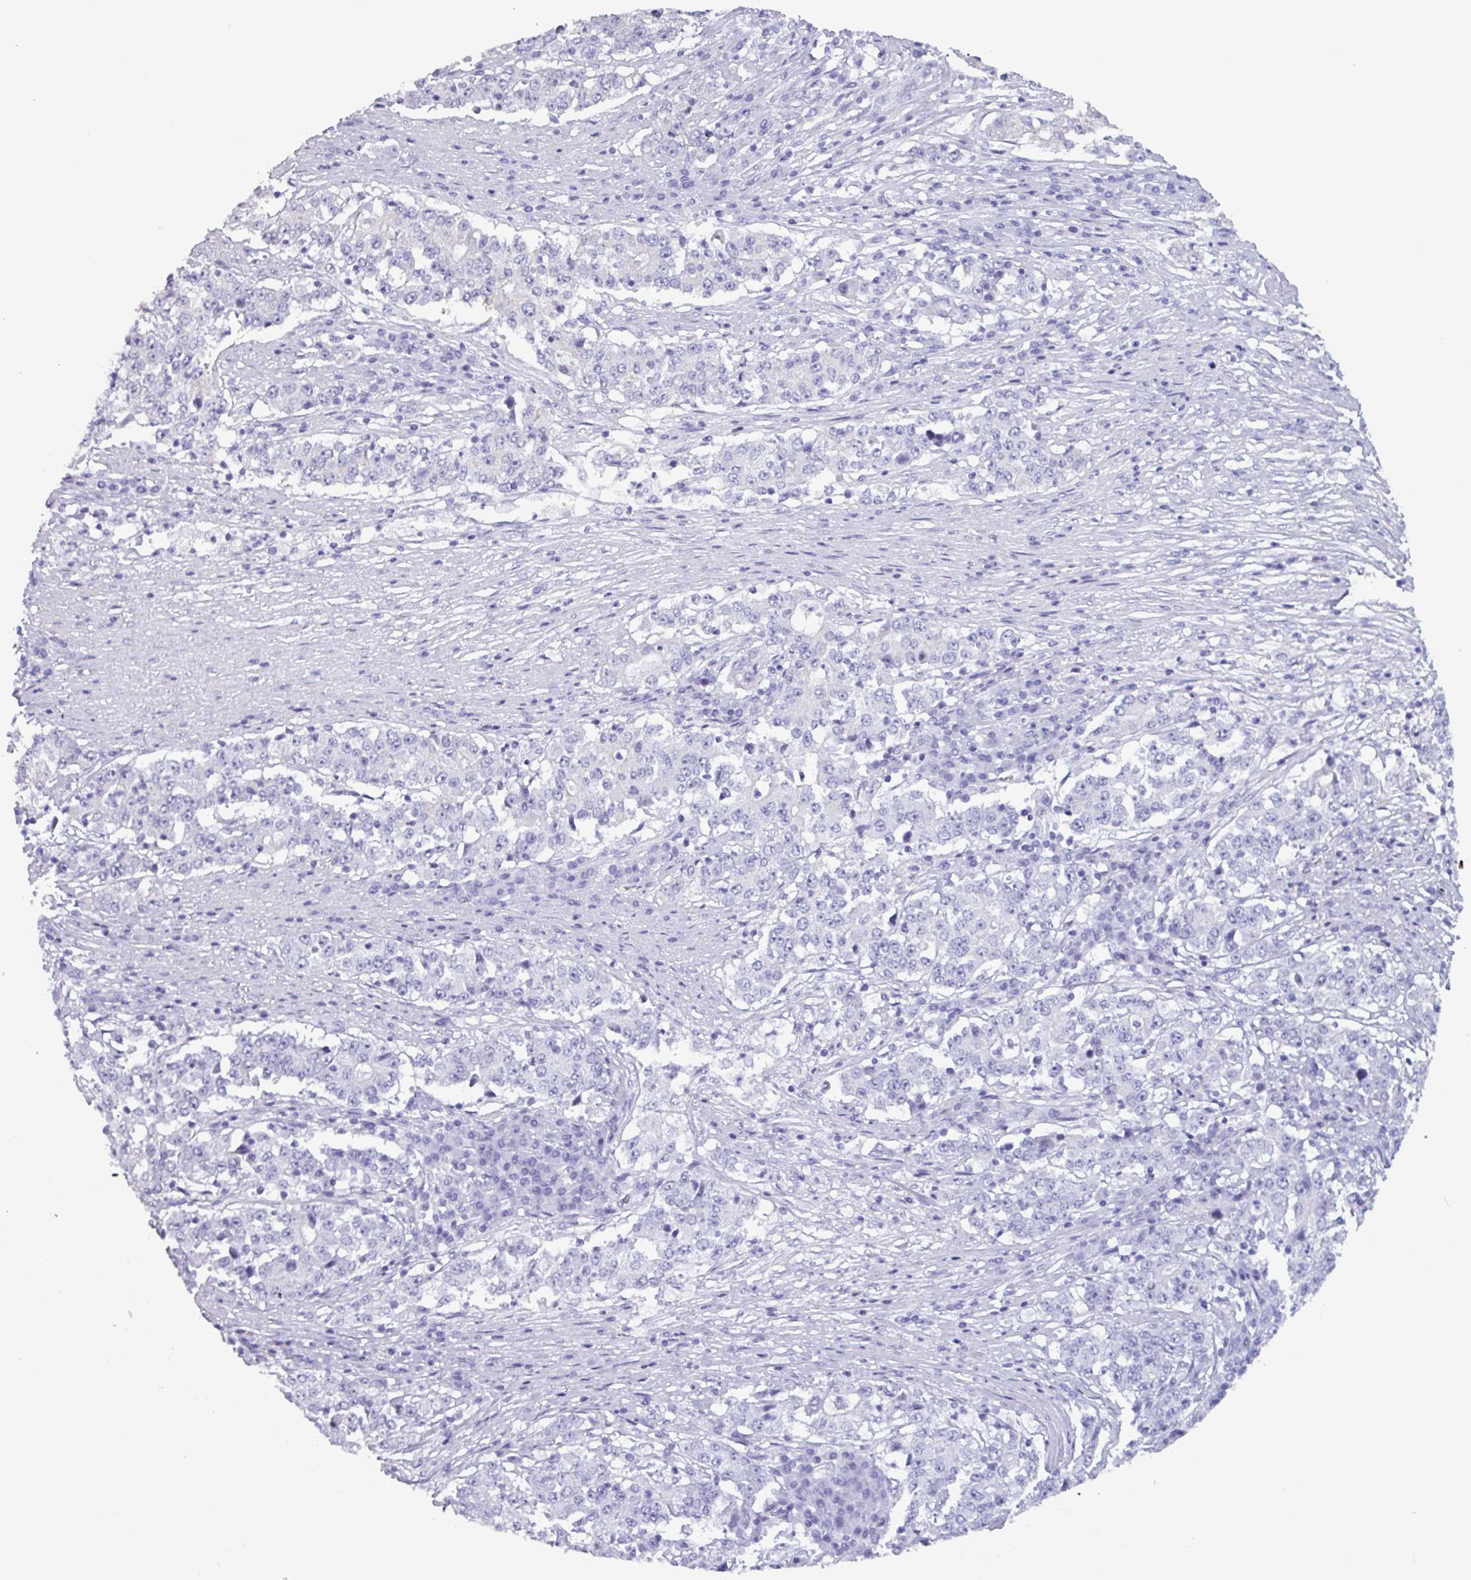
{"staining": {"intensity": "negative", "quantity": "none", "location": "none"}, "tissue": "stomach cancer", "cell_type": "Tumor cells", "image_type": "cancer", "snomed": [{"axis": "morphology", "description": "Adenocarcinoma, NOS"}, {"axis": "topography", "description": "Stomach"}], "caption": "This micrograph is of stomach adenocarcinoma stained with immunohistochemistry (IHC) to label a protein in brown with the nuclei are counter-stained blue. There is no expression in tumor cells.", "gene": "CAMK1", "patient": {"sex": "male", "age": 59}}